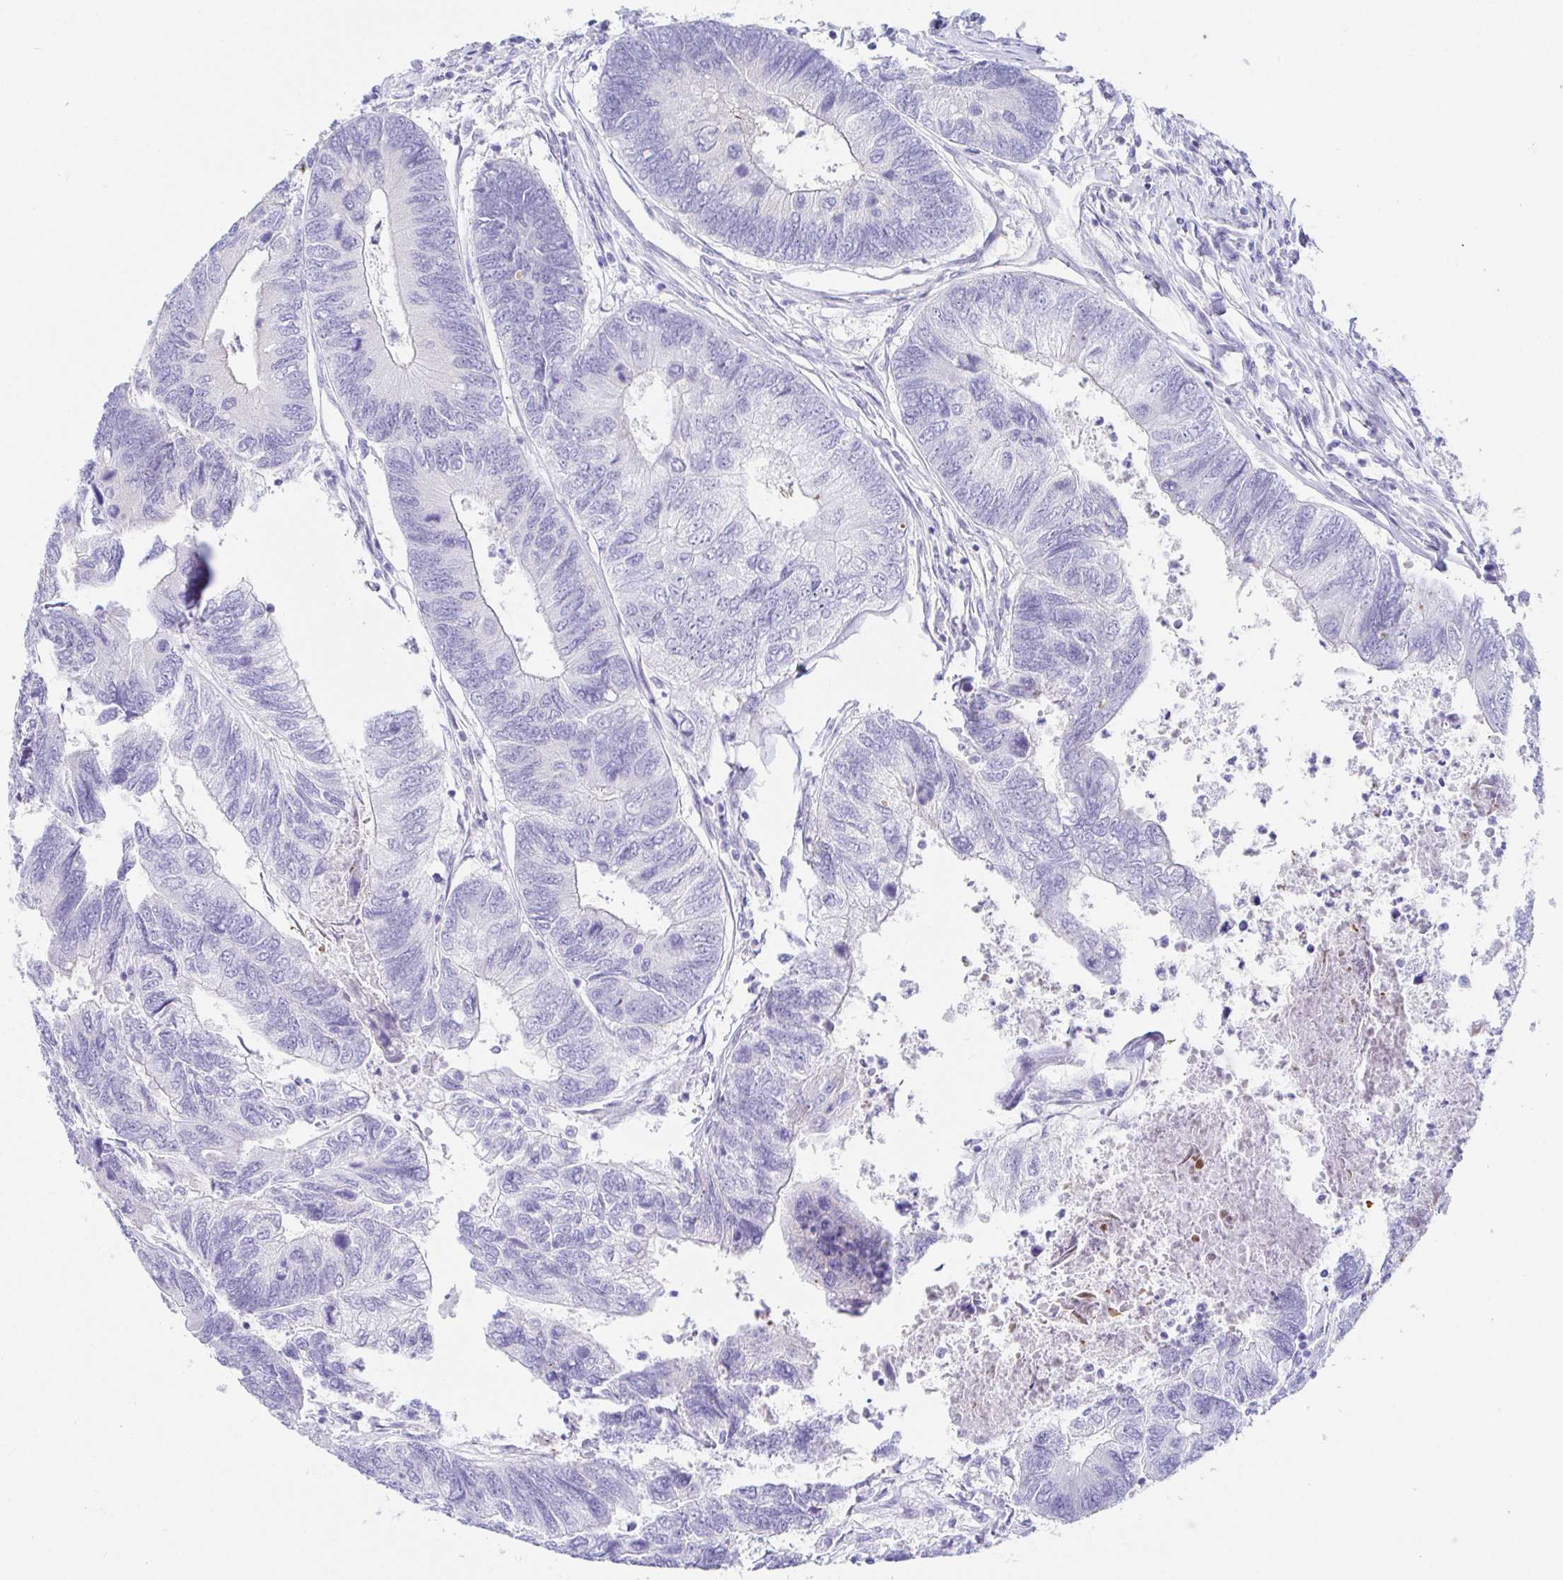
{"staining": {"intensity": "negative", "quantity": "none", "location": "none"}, "tissue": "colorectal cancer", "cell_type": "Tumor cells", "image_type": "cancer", "snomed": [{"axis": "morphology", "description": "Adenocarcinoma, NOS"}, {"axis": "topography", "description": "Colon"}], "caption": "Tumor cells show no significant expression in colorectal cancer (adenocarcinoma). The staining was performed using DAB to visualize the protein expression in brown, while the nuclei were stained in blue with hematoxylin (Magnification: 20x).", "gene": "PINLYP", "patient": {"sex": "female", "age": 67}}